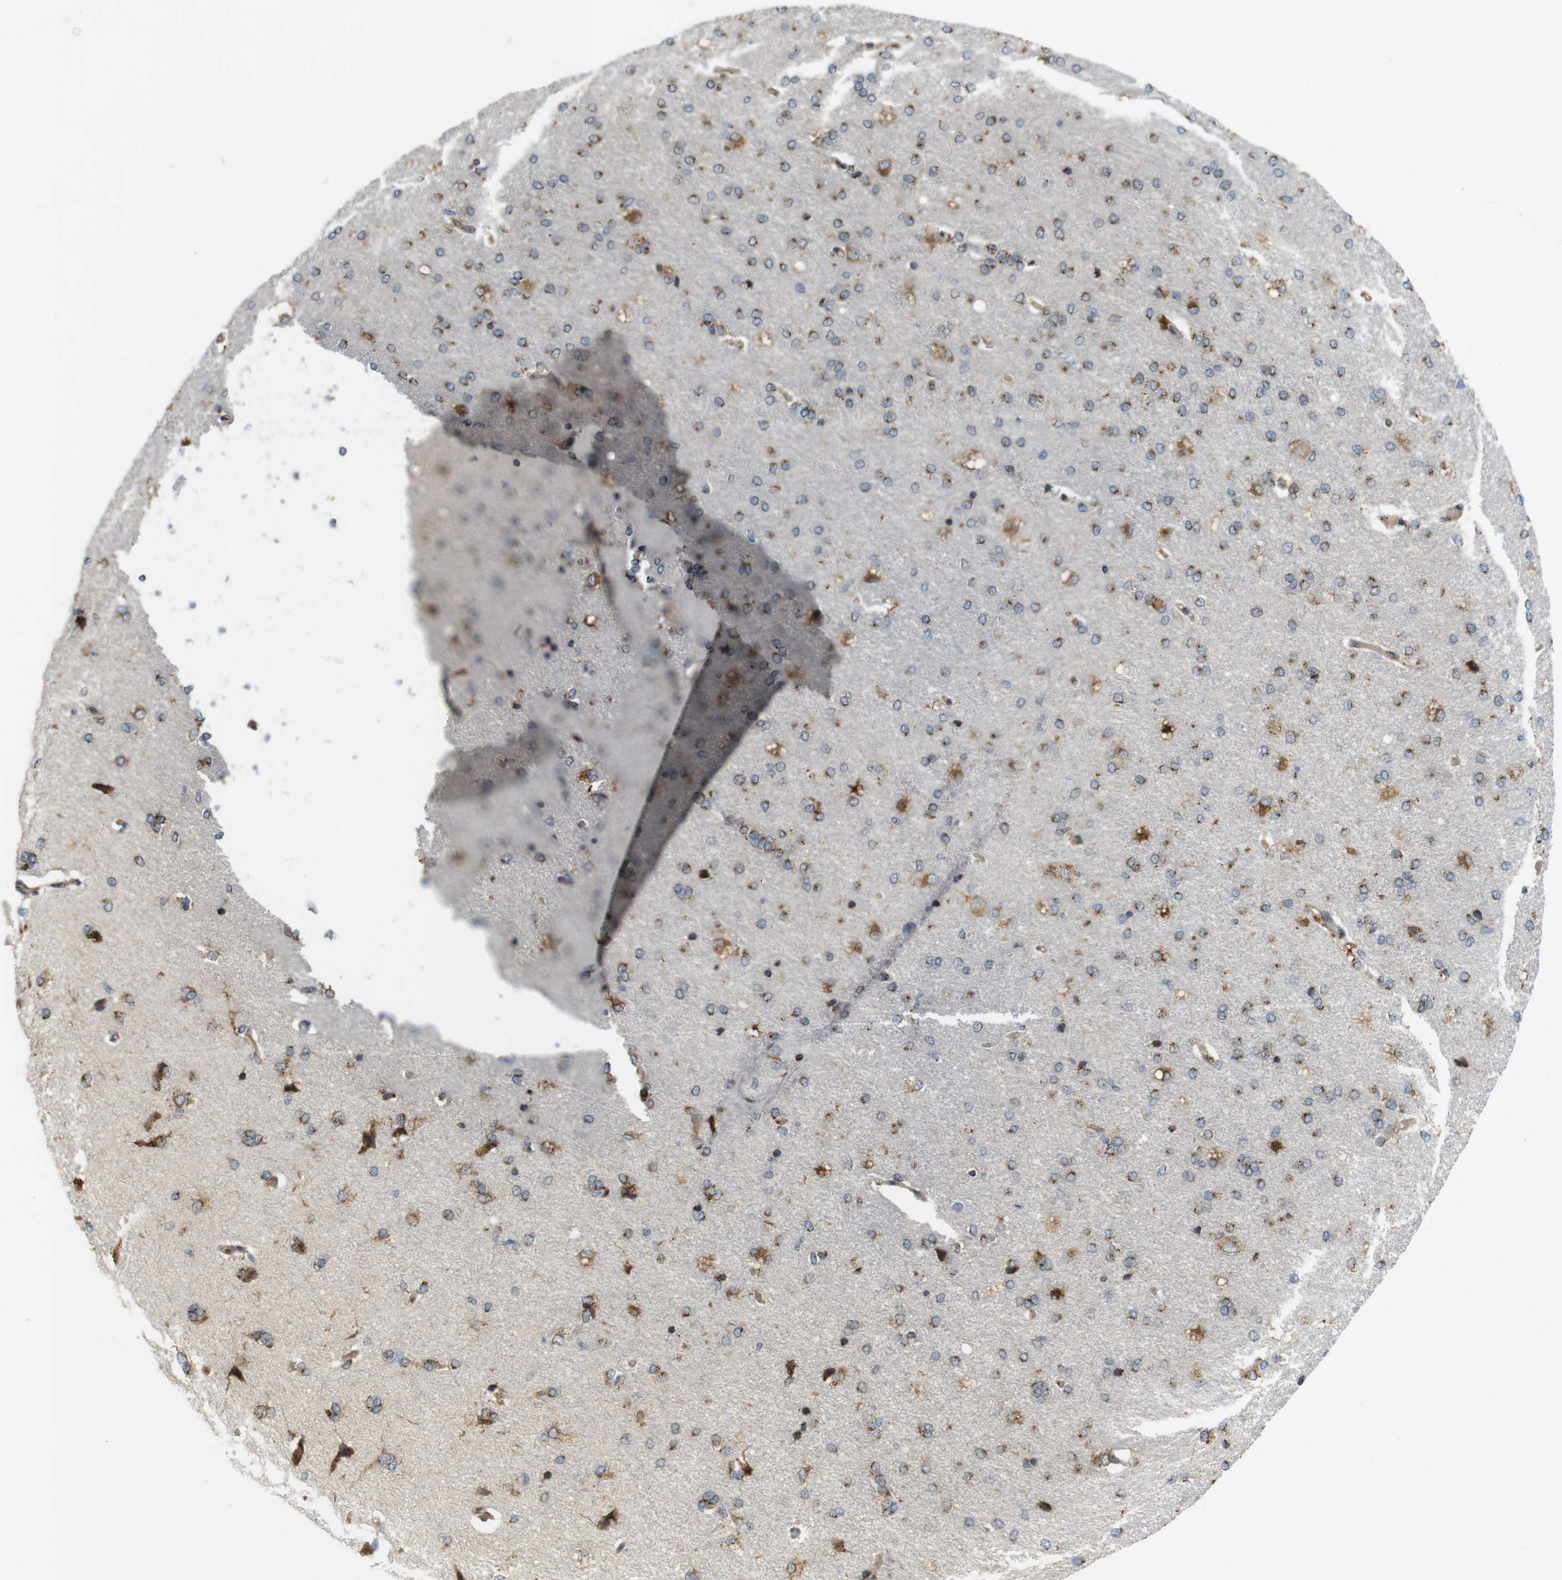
{"staining": {"intensity": "weak", "quantity": ">75%", "location": "cytoplasmic/membranous"}, "tissue": "cerebral cortex", "cell_type": "Endothelial cells", "image_type": "normal", "snomed": [{"axis": "morphology", "description": "Normal tissue, NOS"}, {"axis": "topography", "description": "Cerebral cortex"}], "caption": "Protein expression analysis of unremarkable human cerebral cortex reveals weak cytoplasmic/membranous expression in approximately >75% of endothelial cells.", "gene": "TMEM143", "patient": {"sex": "male", "age": 62}}